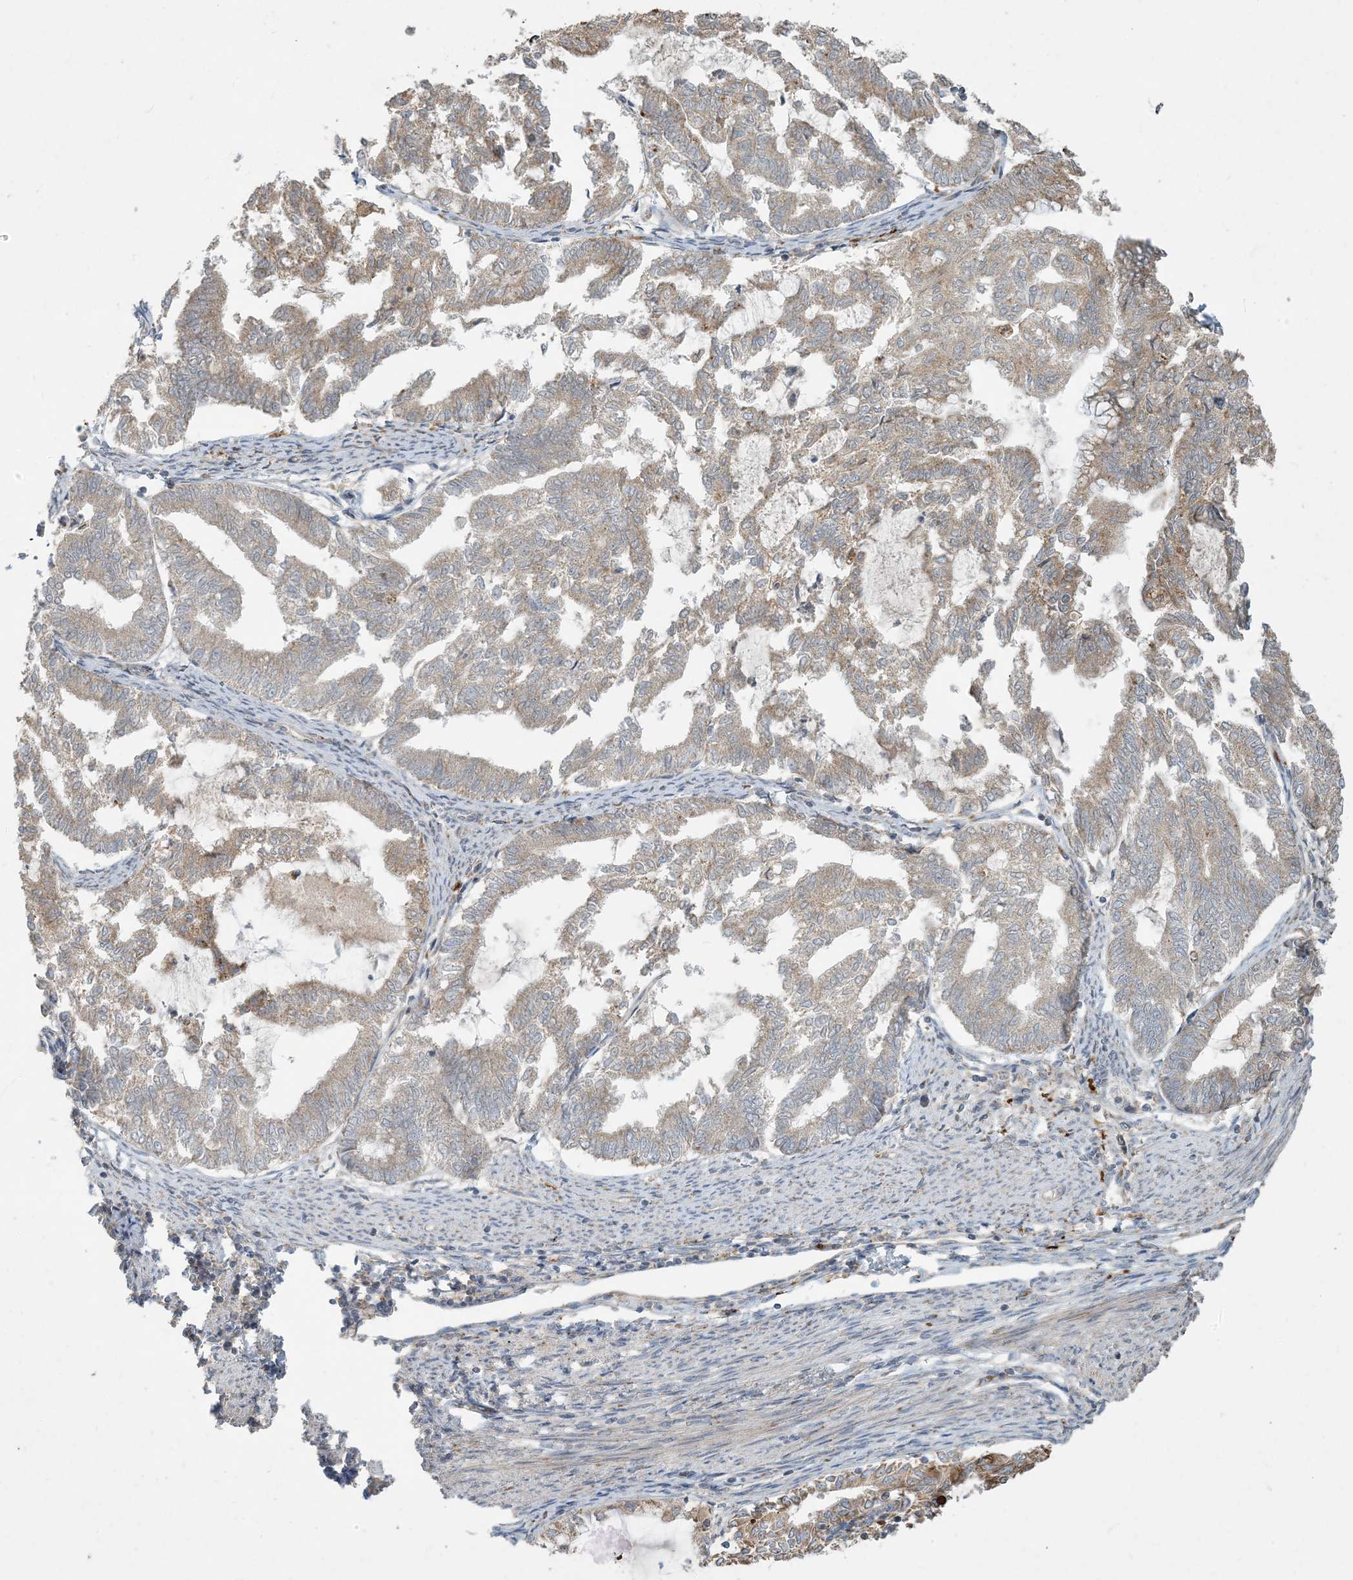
{"staining": {"intensity": "weak", "quantity": ">75%", "location": "cytoplasmic/membranous"}, "tissue": "endometrial cancer", "cell_type": "Tumor cells", "image_type": "cancer", "snomed": [{"axis": "morphology", "description": "Adenocarcinoma, NOS"}, {"axis": "topography", "description": "Endometrium"}], "caption": "Immunohistochemistry (IHC) of human endometrial cancer exhibits low levels of weak cytoplasmic/membranous expression in approximately >75% of tumor cells.", "gene": "LTN1", "patient": {"sex": "female", "age": 79}}